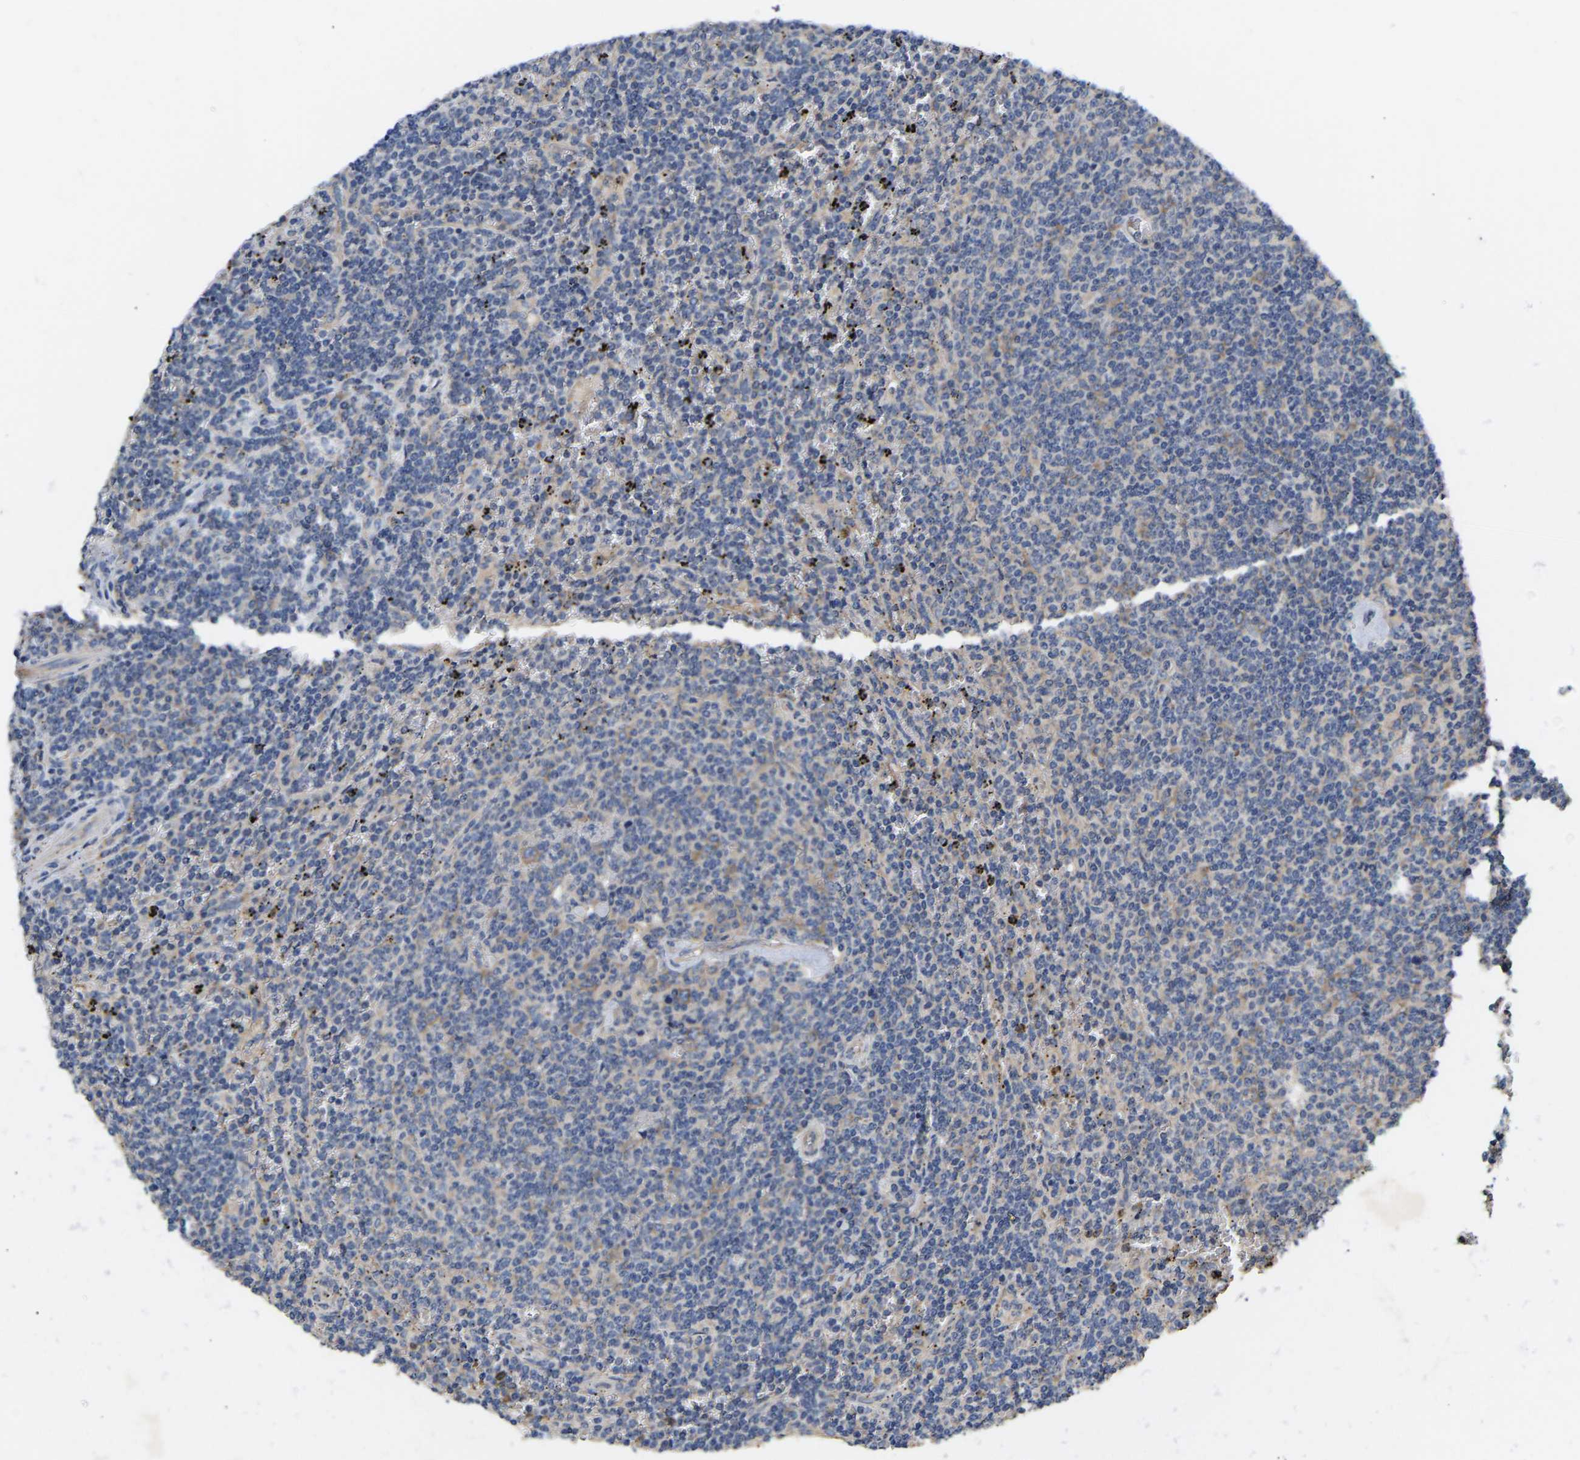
{"staining": {"intensity": "negative", "quantity": "none", "location": "none"}, "tissue": "lymphoma", "cell_type": "Tumor cells", "image_type": "cancer", "snomed": [{"axis": "morphology", "description": "Malignant lymphoma, non-Hodgkin's type, Low grade"}, {"axis": "topography", "description": "Spleen"}], "caption": "Malignant lymphoma, non-Hodgkin's type (low-grade) was stained to show a protein in brown. There is no significant positivity in tumor cells.", "gene": "AIMP2", "patient": {"sex": "female", "age": 50}}